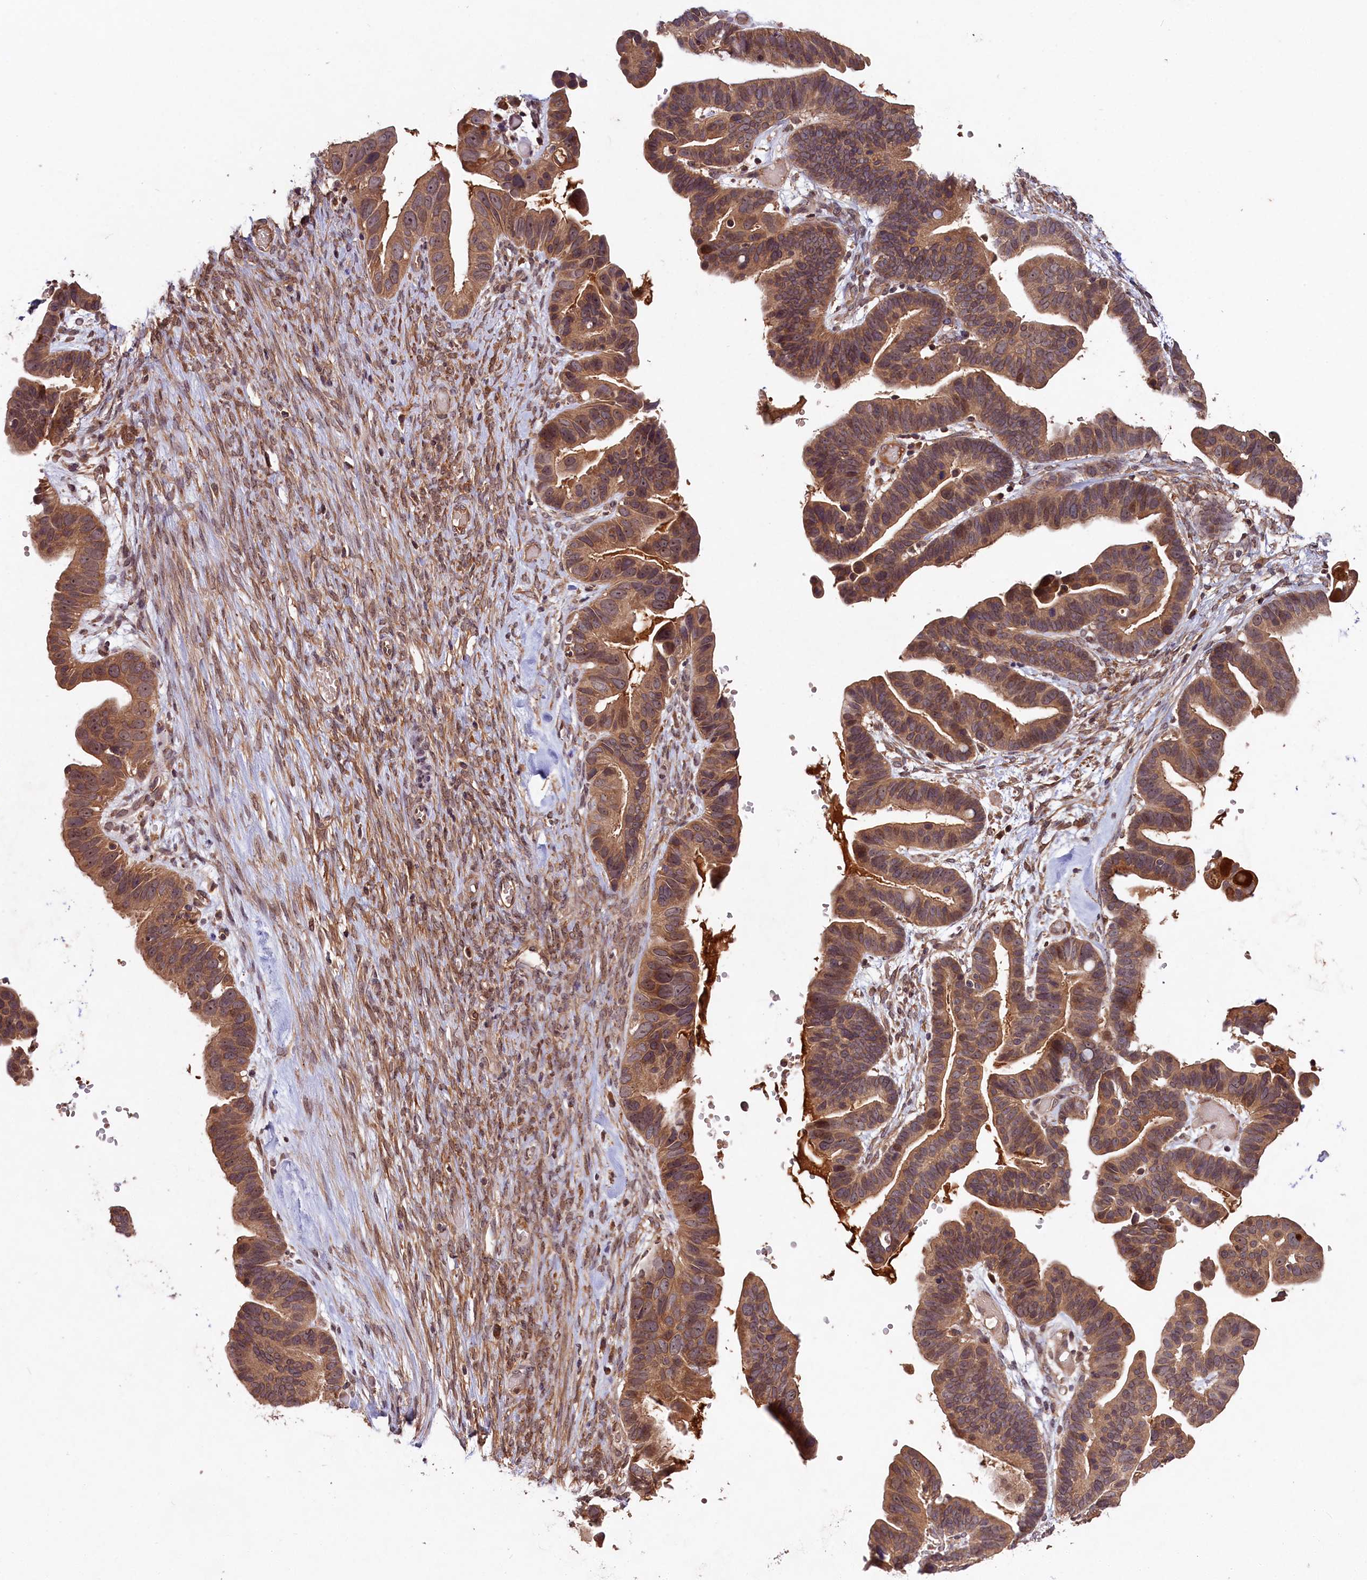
{"staining": {"intensity": "moderate", "quantity": ">75%", "location": "cytoplasmic/membranous"}, "tissue": "ovarian cancer", "cell_type": "Tumor cells", "image_type": "cancer", "snomed": [{"axis": "morphology", "description": "Cystadenocarcinoma, serous, NOS"}, {"axis": "topography", "description": "Ovary"}], "caption": "An image of human ovarian cancer (serous cystadenocarcinoma) stained for a protein exhibits moderate cytoplasmic/membranous brown staining in tumor cells. The protein of interest is stained brown, and the nuclei are stained in blue (DAB (3,3'-diaminobenzidine) IHC with brightfield microscopy, high magnification).", "gene": "CHAC1", "patient": {"sex": "female", "age": 56}}